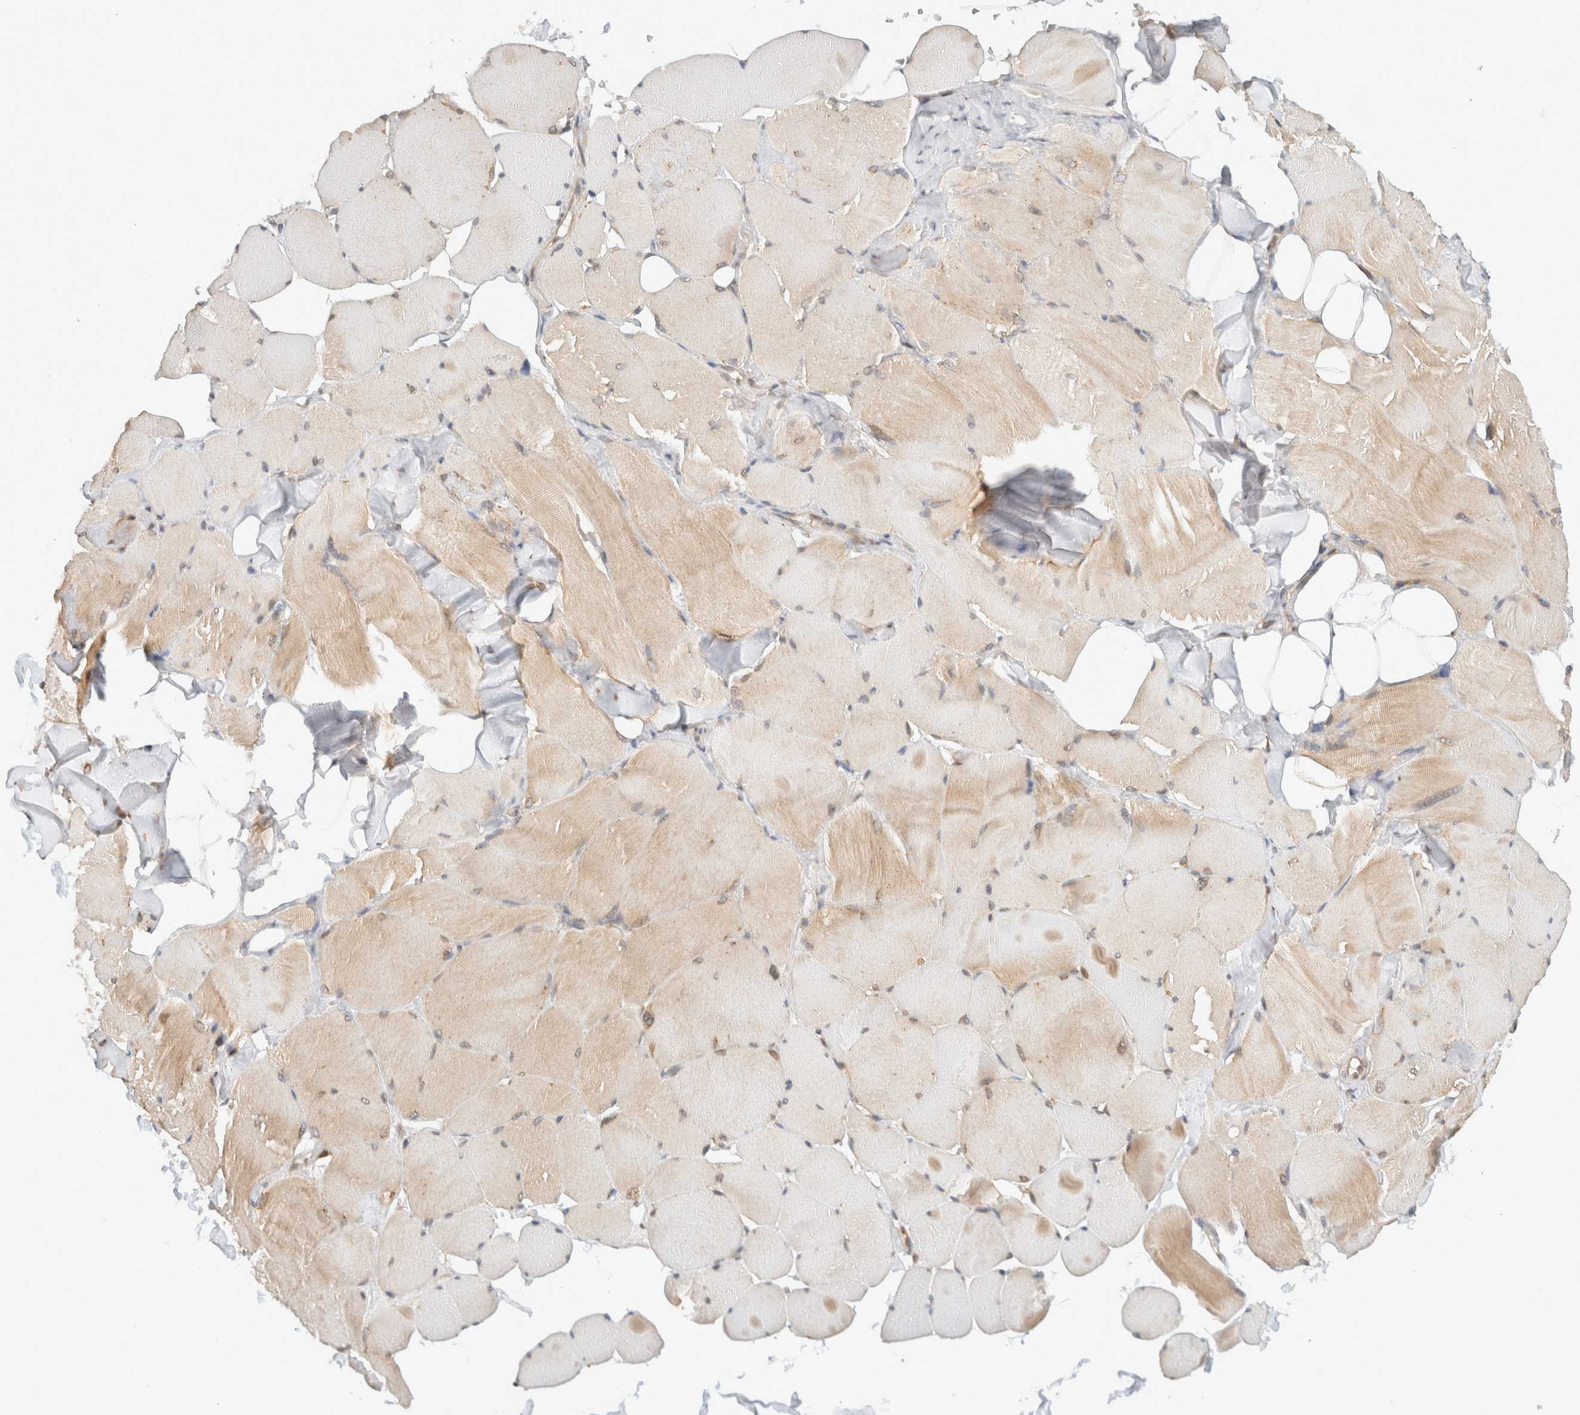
{"staining": {"intensity": "moderate", "quantity": "25%-75%", "location": "cytoplasmic/membranous"}, "tissue": "skeletal muscle", "cell_type": "Myocytes", "image_type": "normal", "snomed": [{"axis": "morphology", "description": "Normal tissue, NOS"}, {"axis": "topography", "description": "Skin"}, {"axis": "topography", "description": "Skeletal muscle"}], "caption": "DAB immunohistochemical staining of unremarkable human skeletal muscle shows moderate cytoplasmic/membranous protein expression in approximately 25%-75% of myocytes. Immunohistochemistry (ihc) stains the protein of interest in brown and the nuclei are stained blue.", "gene": "ARFGEF2", "patient": {"sex": "male", "age": 83}}